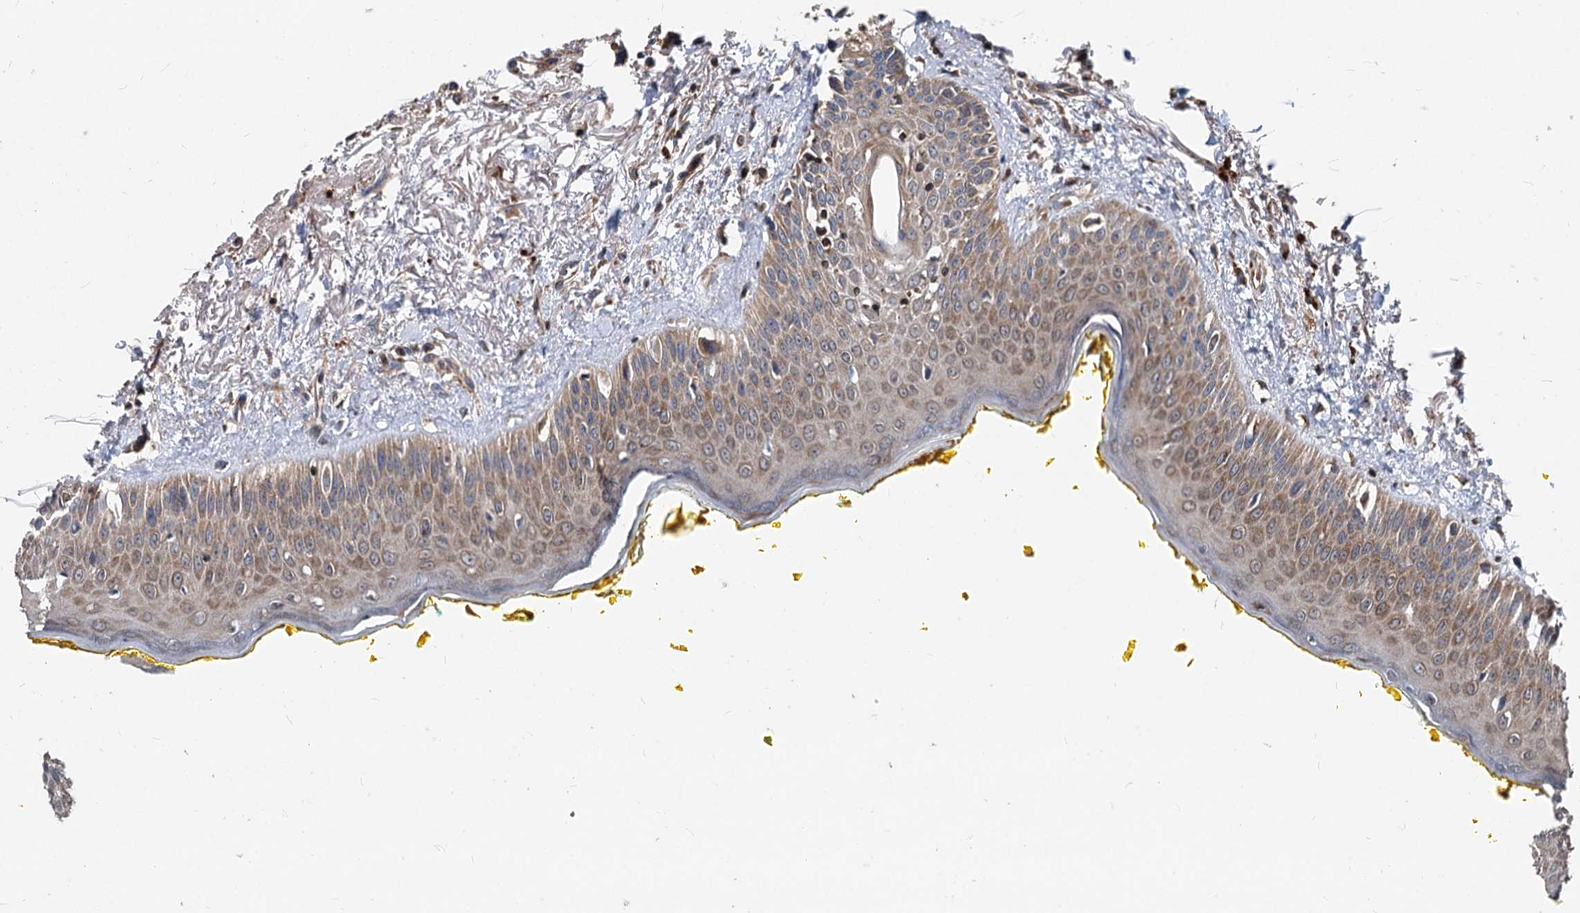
{"staining": {"intensity": "strong", "quantity": "25%-75%", "location": "cytoplasmic/membranous"}, "tissue": "oral mucosa", "cell_type": "Squamous epithelial cells", "image_type": "normal", "snomed": [{"axis": "morphology", "description": "Normal tissue, NOS"}, {"axis": "topography", "description": "Oral tissue"}], "caption": "Immunohistochemical staining of normal human oral mucosa shows 25%-75% levels of strong cytoplasmic/membranous protein positivity in approximately 25%-75% of squamous epithelial cells. The protein of interest is stained brown, and the nuclei are stained in blue (DAB (3,3'-diaminobenzidine) IHC with brightfield microscopy, high magnification).", "gene": "STIM1", "patient": {"sex": "female", "age": 70}}